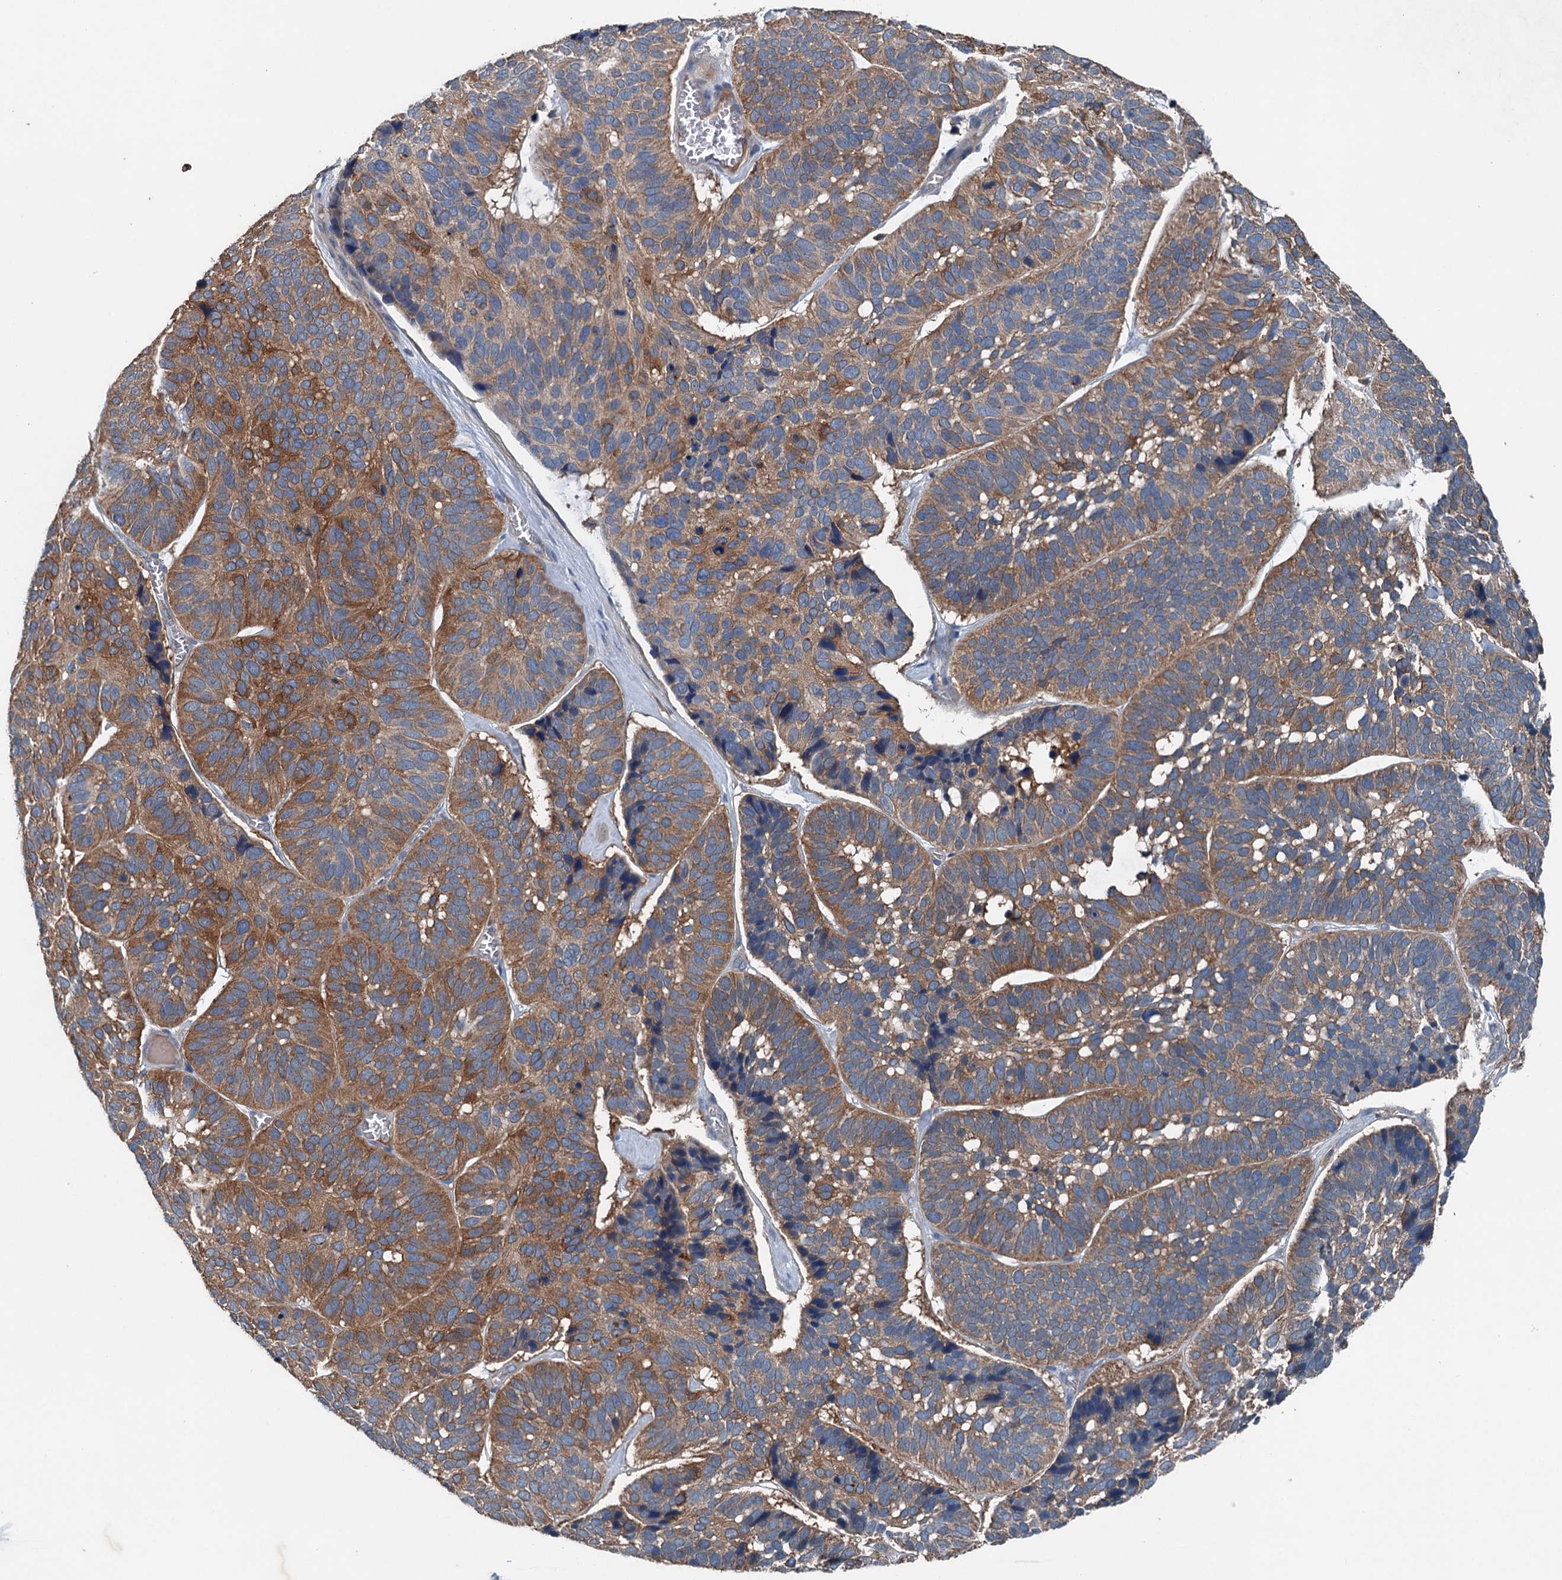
{"staining": {"intensity": "moderate", "quantity": ">75%", "location": "cytoplasmic/membranous"}, "tissue": "skin cancer", "cell_type": "Tumor cells", "image_type": "cancer", "snomed": [{"axis": "morphology", "description": "Basal cell carcinoma"}, {"axis": "topography", "description": "Skin"}], "caption": "The image shows staining of skin basal cell carcinoma, revealing moderate cytoplasmic/membranous protein expression (brown color) within tumor cells.", "gene": "PDSS1", "patient": {"sex": "male", "age": 62}}